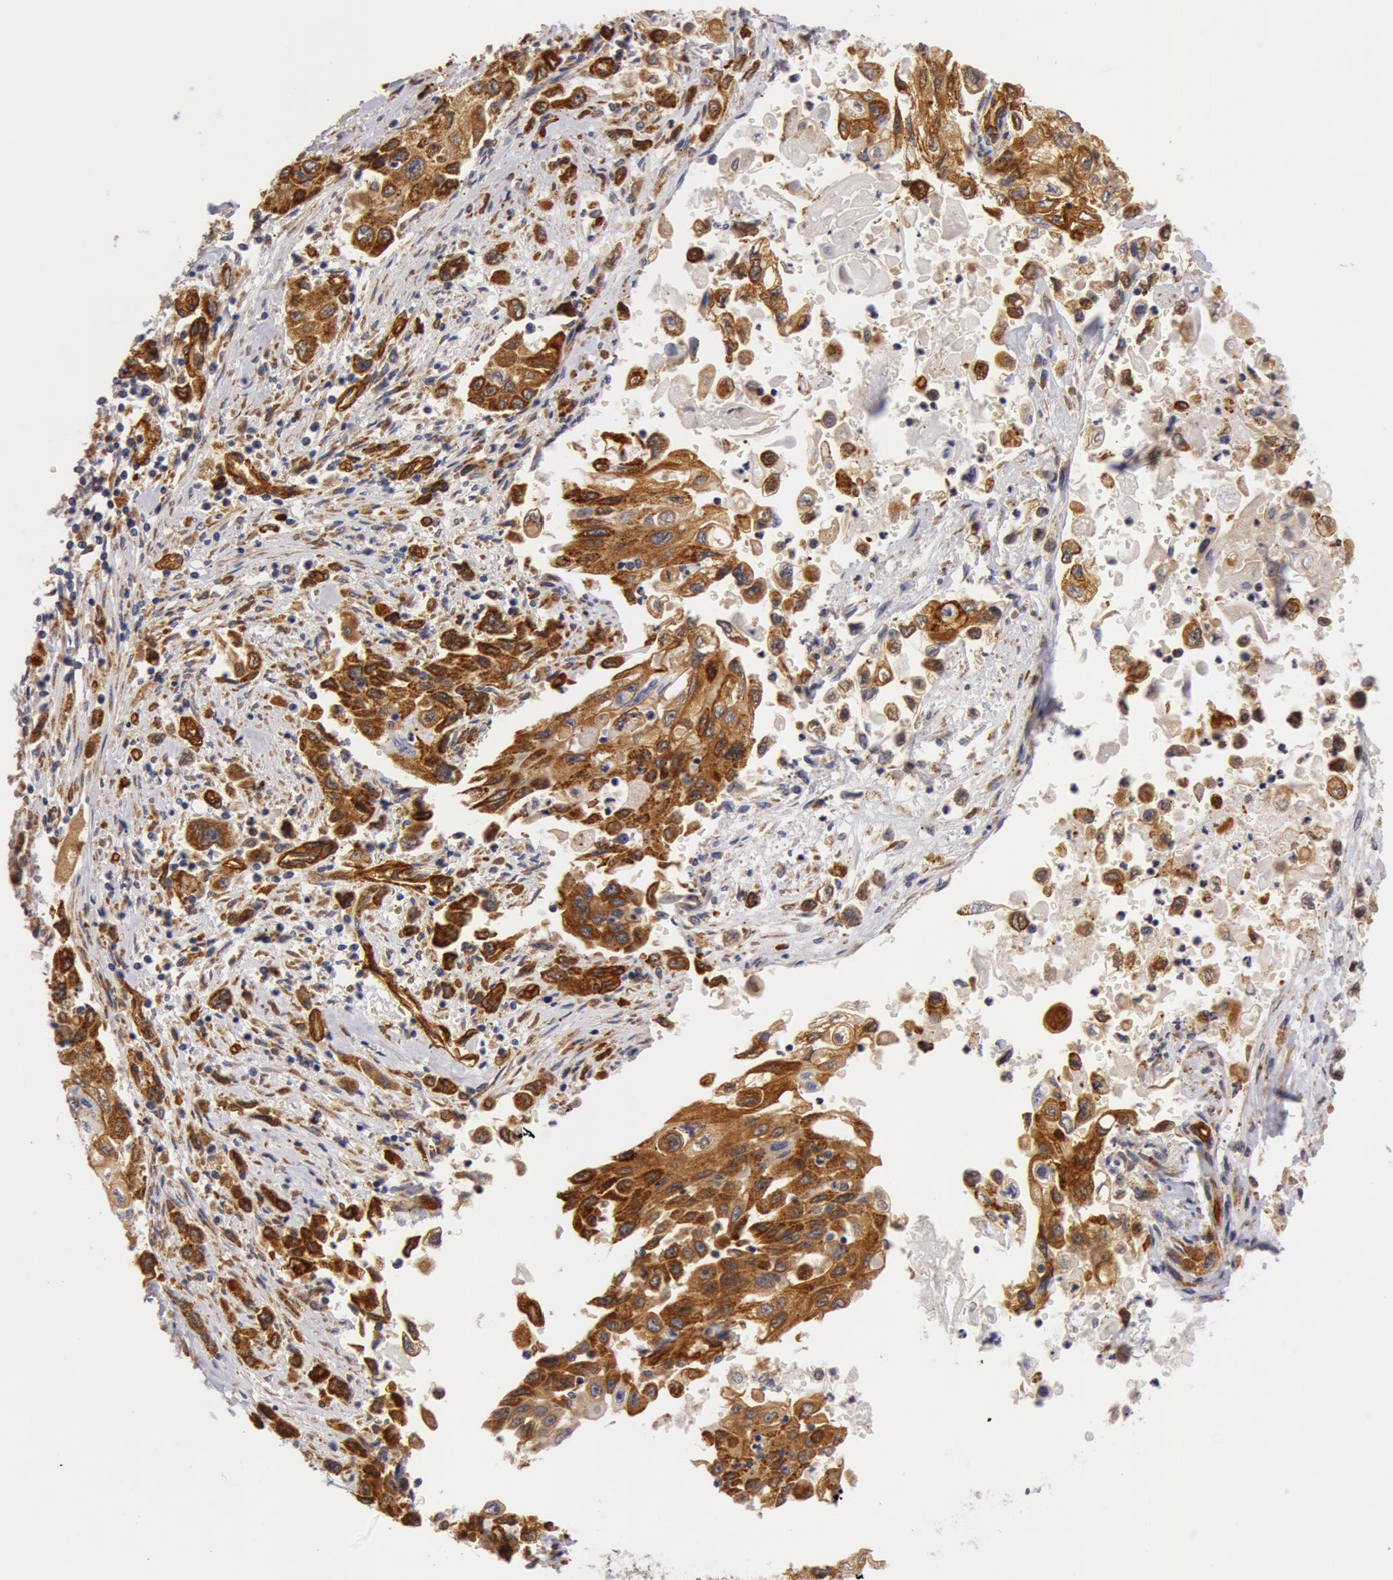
{"staining": {"intensity": "moderate", "quantity": ">75%", "location": "cytoplasmic/membranous"}, "tissue": "pancreatic cancer", "cell_type": "Tumor cells", "image_type": "cancer", "snomed": [{"axis": "morphology", "description": "Adenocarcinoma, NOS"}, {"axis": "topography", "description": "Pancreas"}], "caption": "Immunohistochemical staining of pancreatic cancer (adenocarcinoma) demonstrates medium levels of moderate cytoplasmic/membranous protein expression in approximately >75% of tumor cells. (brown staining indicates protein expression, while blue staining denotes nuclei).", "gene": "IL23A", "patient": {"sex": "male", "age": 70}}